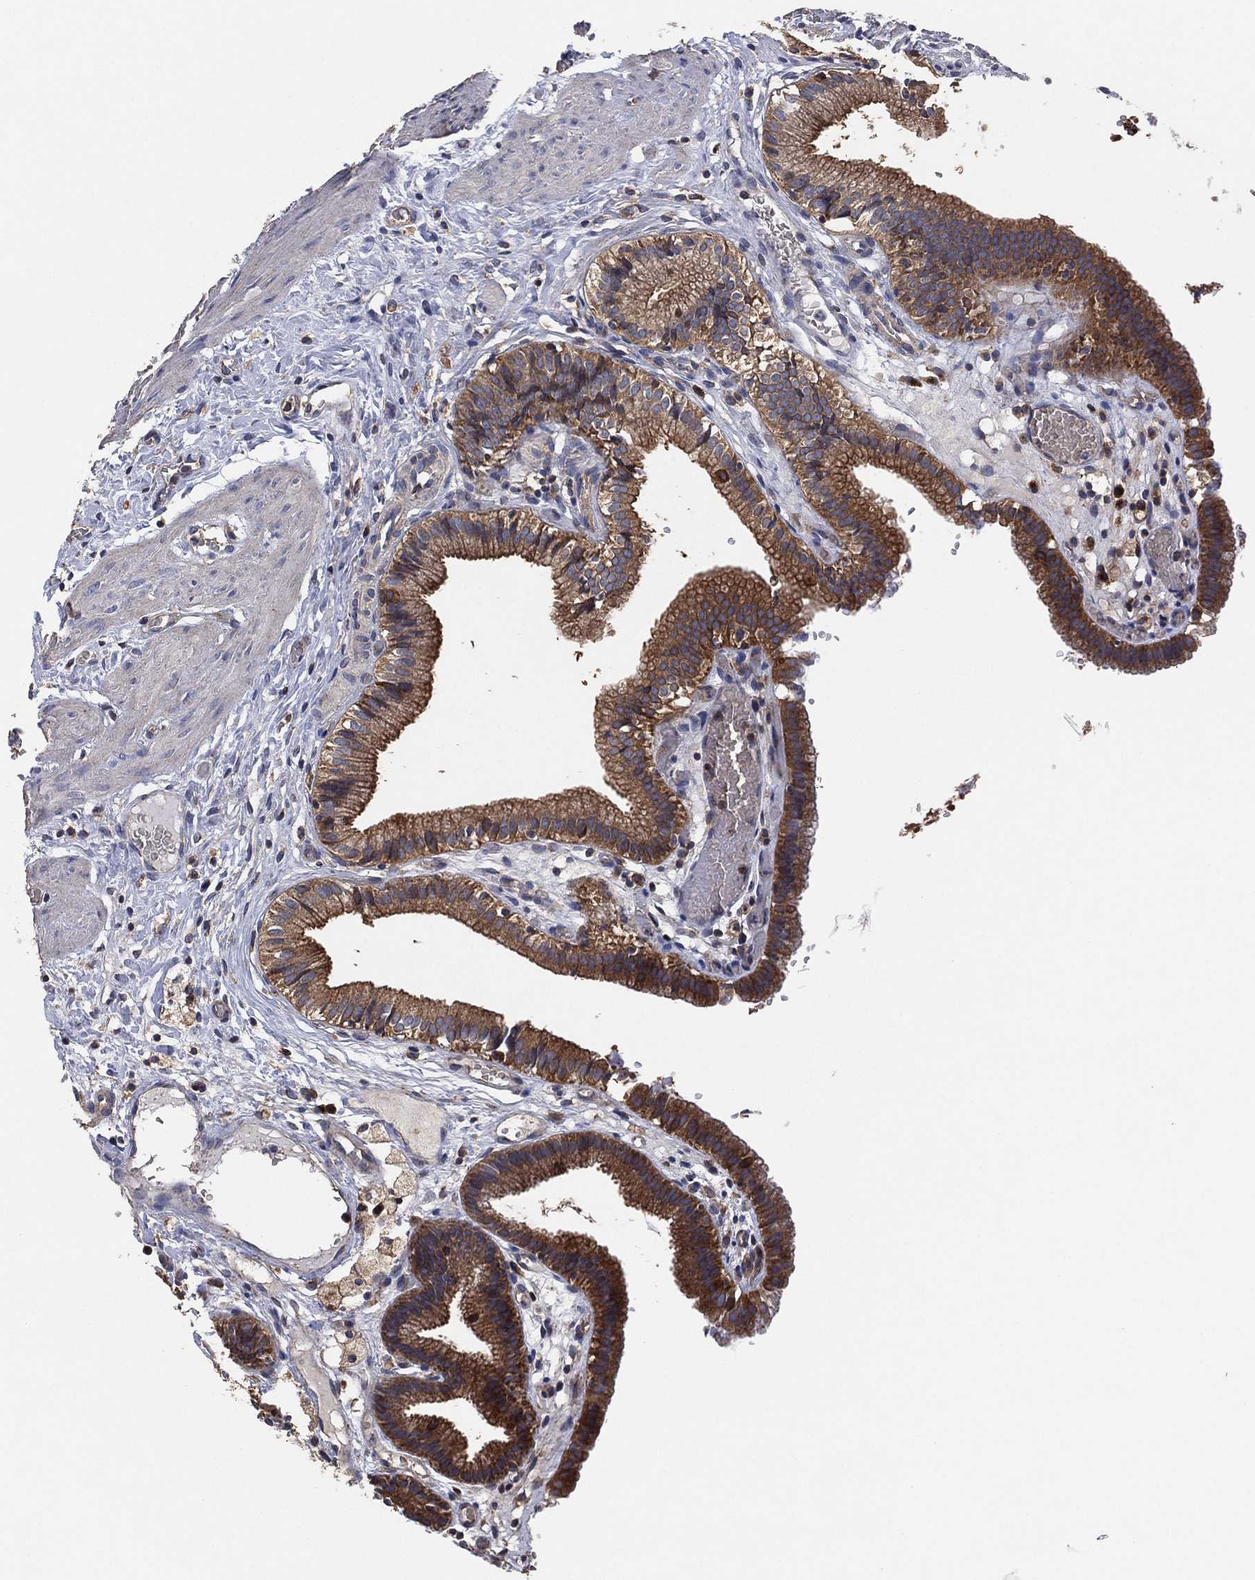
{"staining": {"intensity": "strong", "quantity": "25%-75%", "location": "cytoplasmic/membranous"}, "tissue": "gallbladder", "cell_type": "Glandular cells", "image_type": "normal", "snomed": [{"axis": "morphology", "description": "Normal tissue, NOS"}, {"axis": "topography", "description": "Gallbladder"}], "caption": "About 25%-75% of glandular cells in unremarkable gallbladder reveal strong cytoplasmic/membranous protein positivity as visualized by brown immunohistochemical staining.", "gene": "LIMD1", "patient": {"sex": "female", "age": 24}}